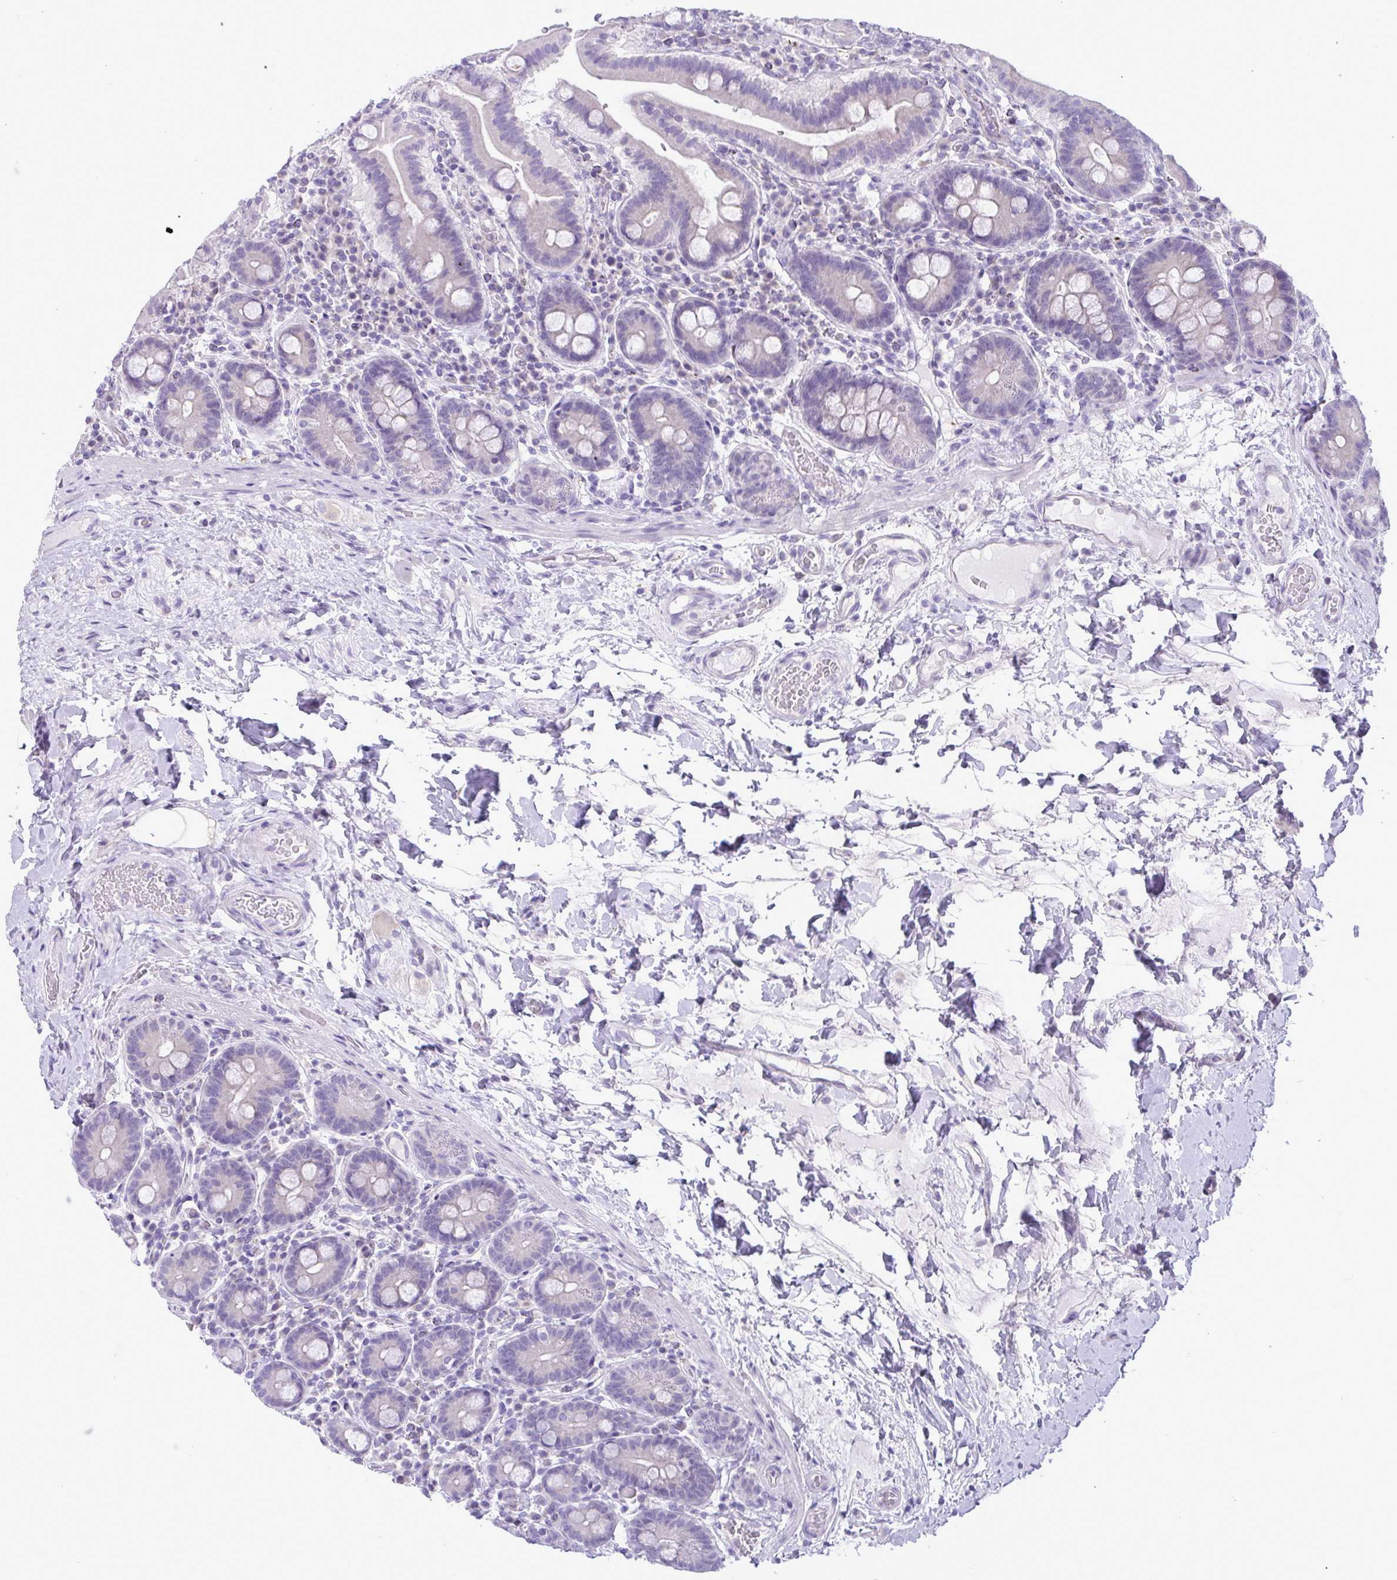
{"staining": {"intensity": "negative", "quantity": "none", "location": "none"}, "tissue": "small intestine", "cell_type": "Glandular cells", "image_type": "normal", "snomed": [{"axis": "morphology", "description": "Normal tissue, NOS"}, {"axis": "topography", "description": "Small intestine"}], "caption": "IHC histopathology image of benign small intestine: small intestine stained with DAB displays no significant protein positivity in glandular cells.", "gene": "C4orf33", "patient": {"sex": "male", "age": 26}}